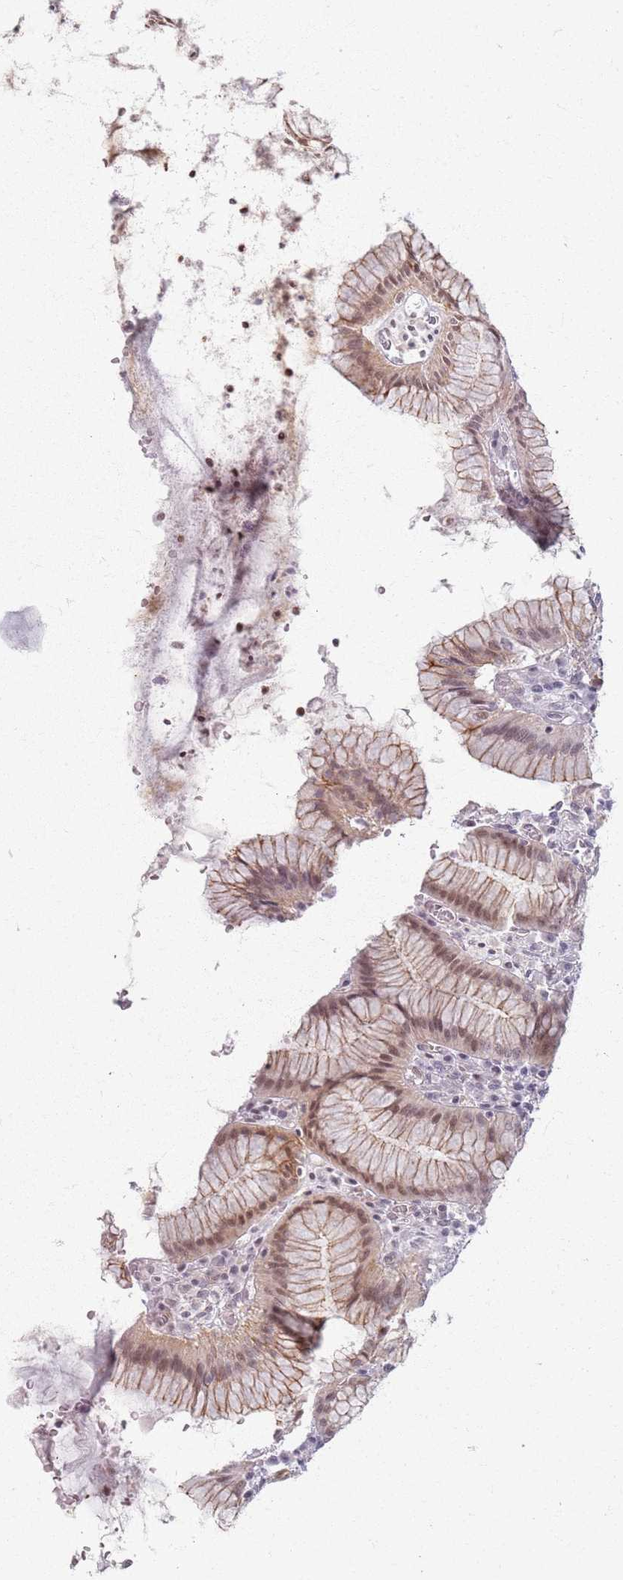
{"staining": {"intensity": "moderate", "quantity": ">75%", "location": "cytoplasmic/membranous,nuclear"}, "tissue": "stomach", "cell_type": "Glandular cells", "image_type": "normal", "snomed": [{"axis": "morphology", "description": "Normal tissue, NOS"}, {"axis": "topography", "description": "Stomach"}], "caption": "A medium amount of moderate cytoplasmic/membranous,nuclear positivity is seen in approximately >75% of glandular cells in unremarkable stomach. The protein is shown in brown color, while the nuclei are stained blue.", "gene": "KCNA5", "patient": {"sex": "male", "age": 55}}